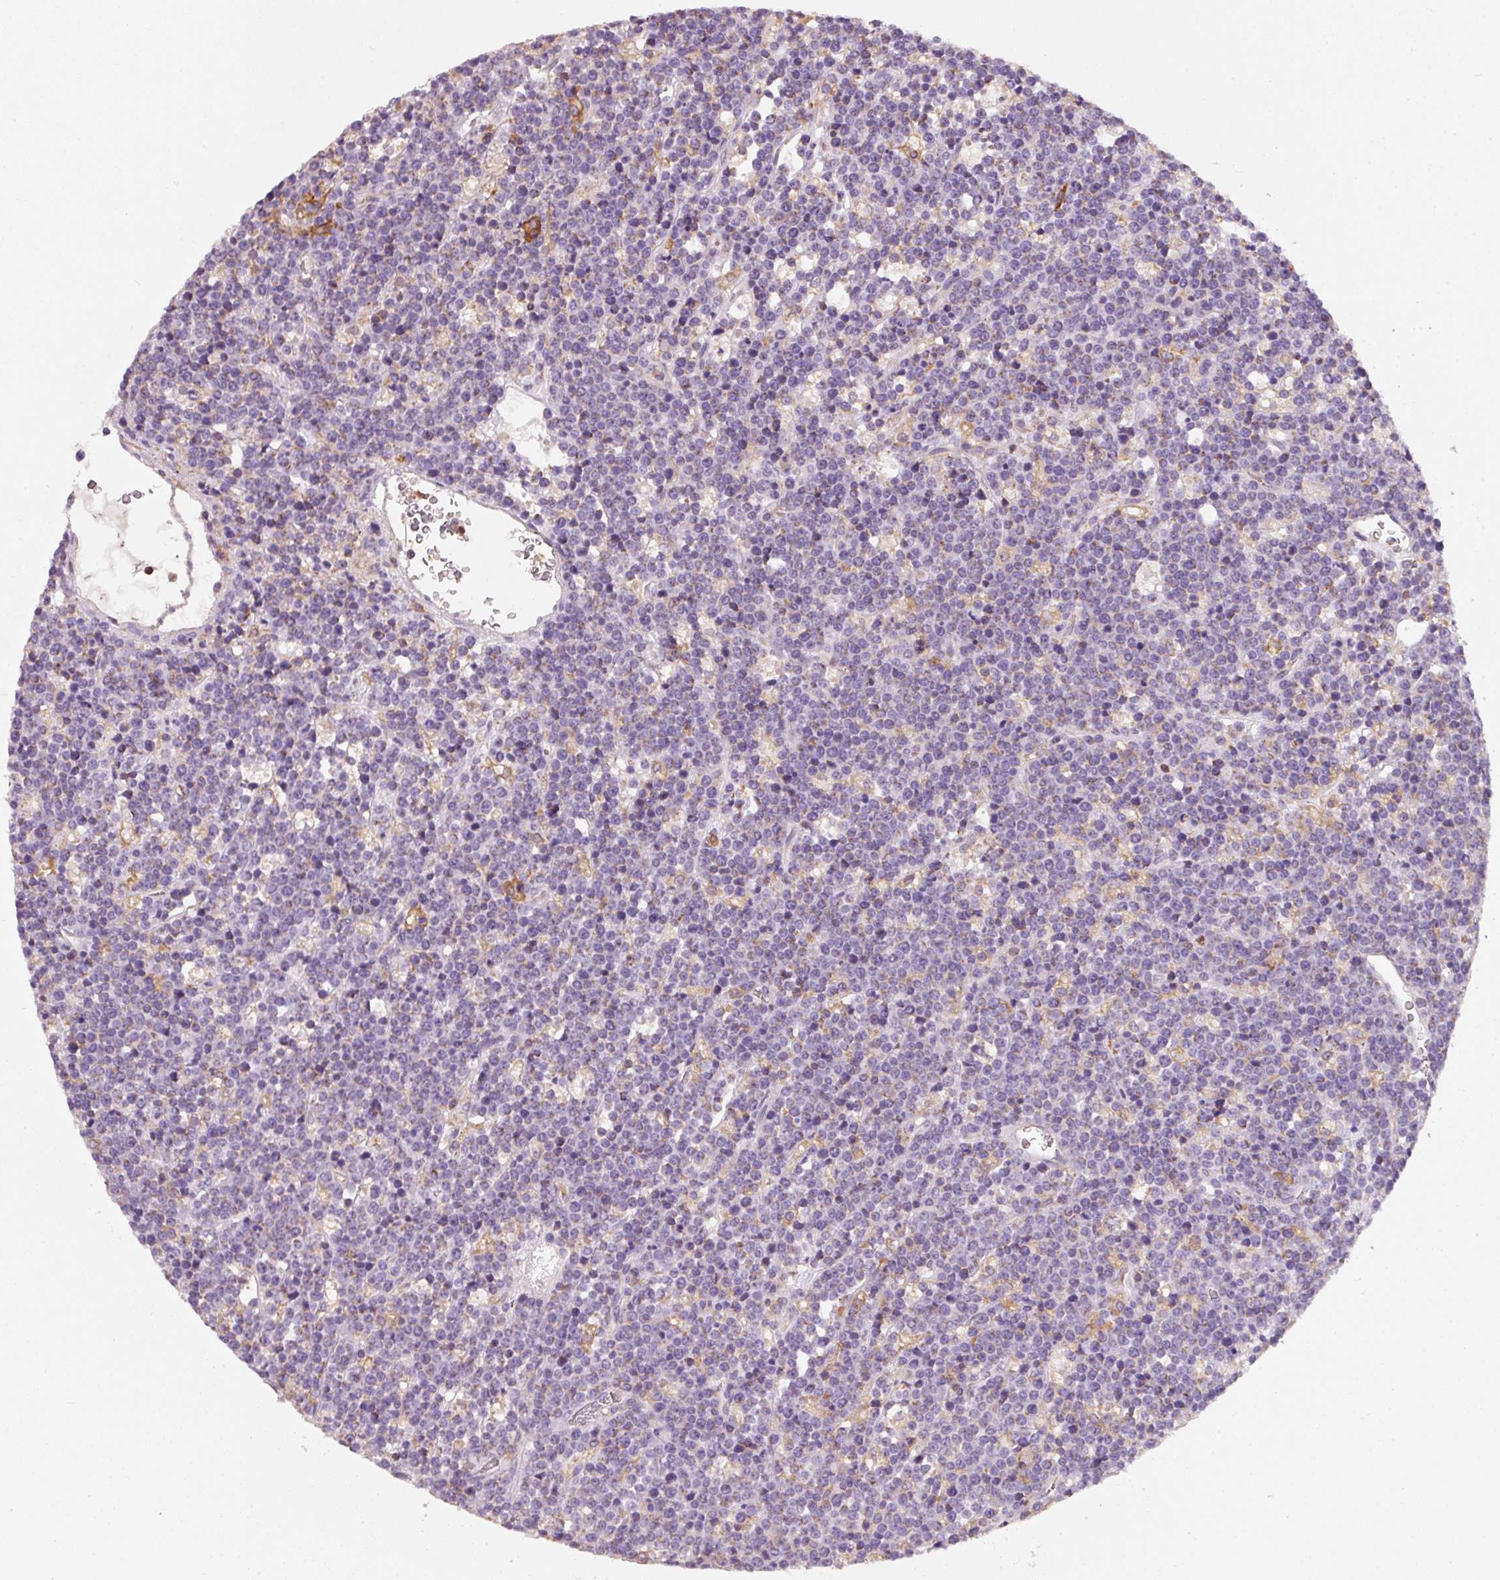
{"staining": {"intensity": "negative", "quantity": "none", "location": "none"}, "tissue": "lymphoma", "cell_type": "Tumor cells", "image_type": "cancer", "snomed": [{"axis": "morphology", "description": "Malignant lymphoma, non-Hodgkin's type, High grade"}, {"axis": "topography", "description": "Ovary"}], "caption": "High-grade malignant lymphoma, non-Hodgkin's type was stained to show a protein in brown. There is no significant positivity in tumor cells.", "gene": "IQGAP2", "patient": {"sex": "female", "age": 56}}